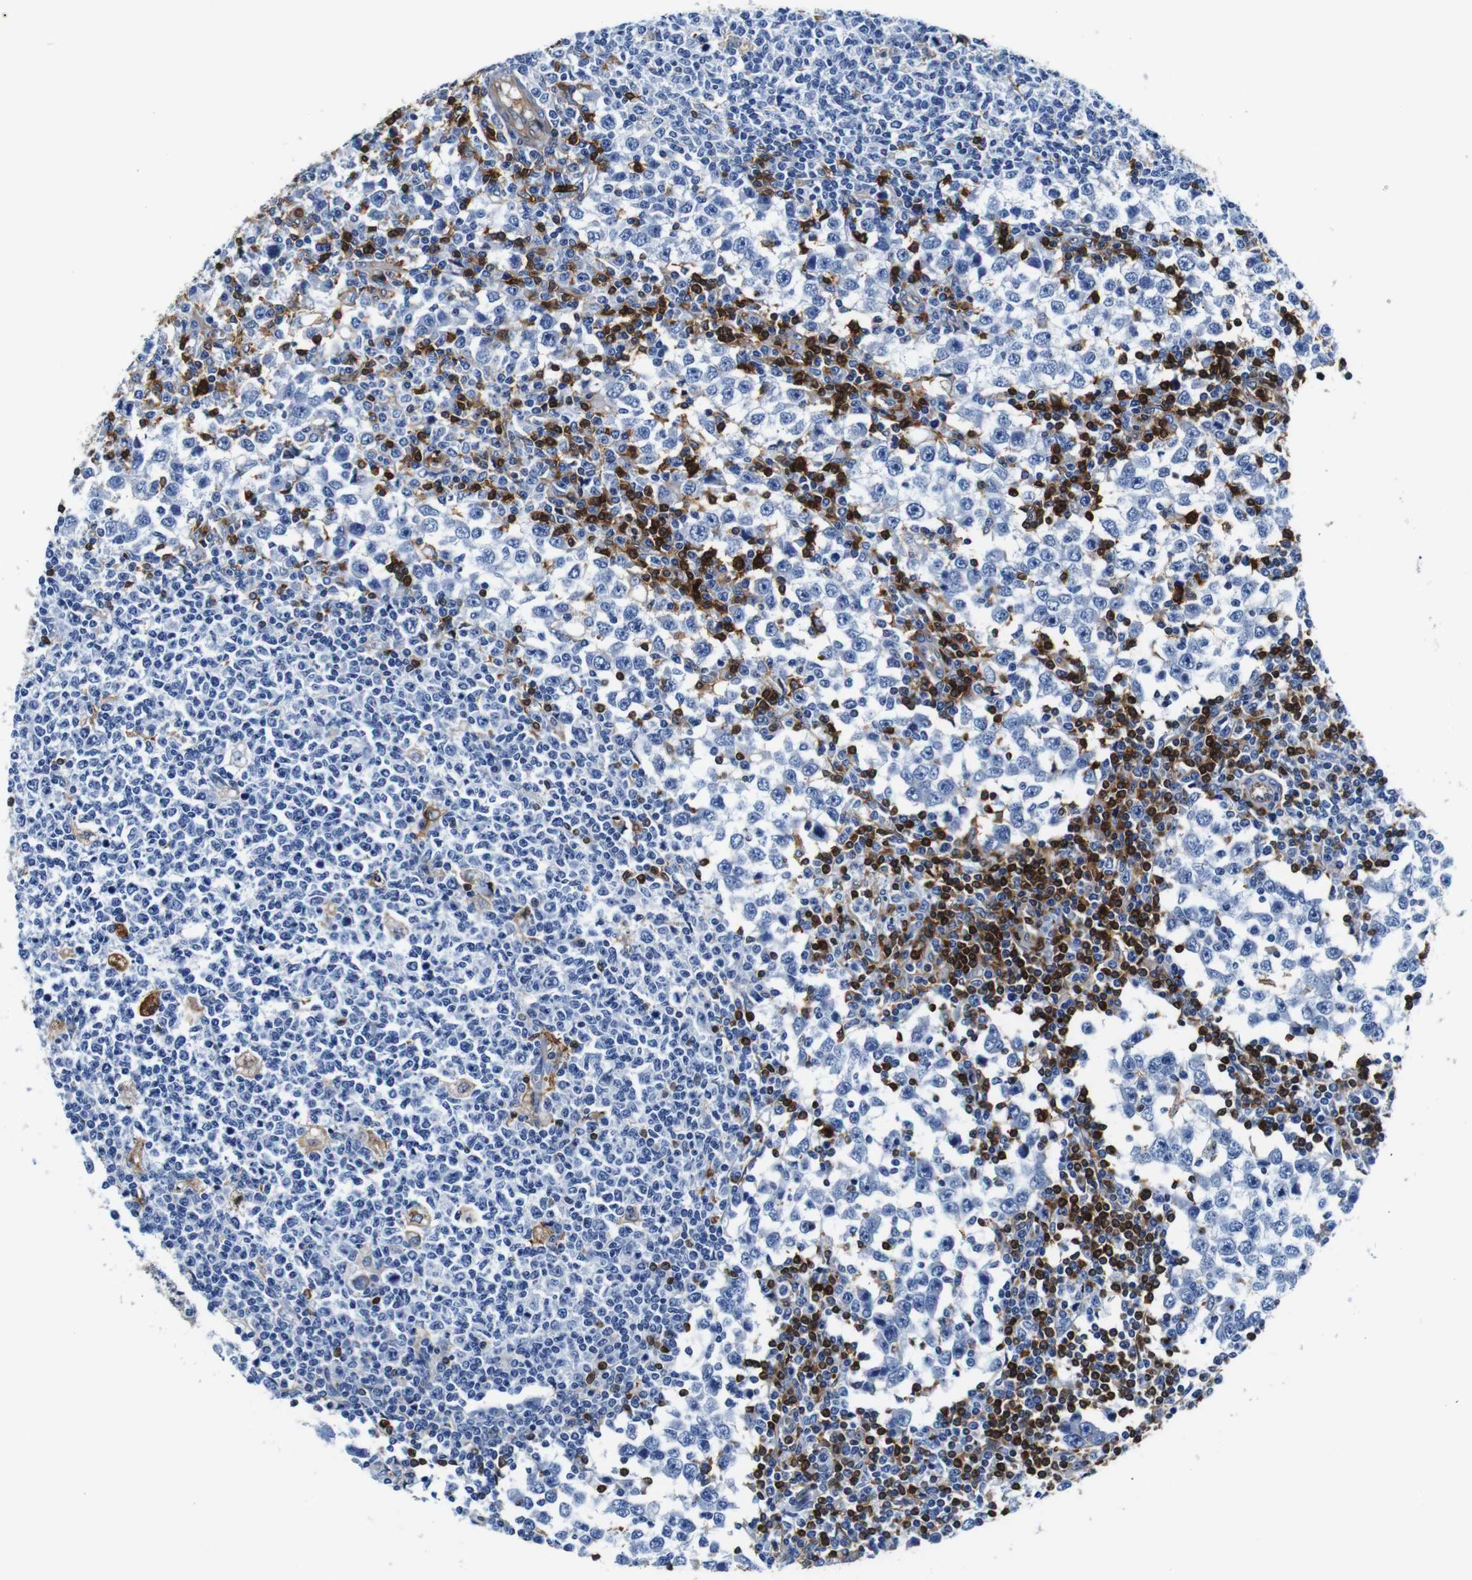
{"staining": {"intensity": "negative", "quantity": "none", "location": "none"}, "tissue": "testis cancer", "cell_type": "Tumor cells", "image_type": "cancer", "snomed": [{"axis": "morphology", "description": "Seminoma, NOS"}, {"axis": "topography", "description": "Testis"}], "caption": "High power microscopy photomicrograph of an immunohistochemistry (IHC) histopathology image of testis seminoma, revealing no significant staining in tumor cells. The staining was performed using DAB (3,3'-diaminobenzidine) to visualize the protein expression in brown, while the nuclei were stained in blue with hematoxylin (Magnification: 20x).", "gene": "ANXA1", "patient": {"sex": "male", "age": 65}}